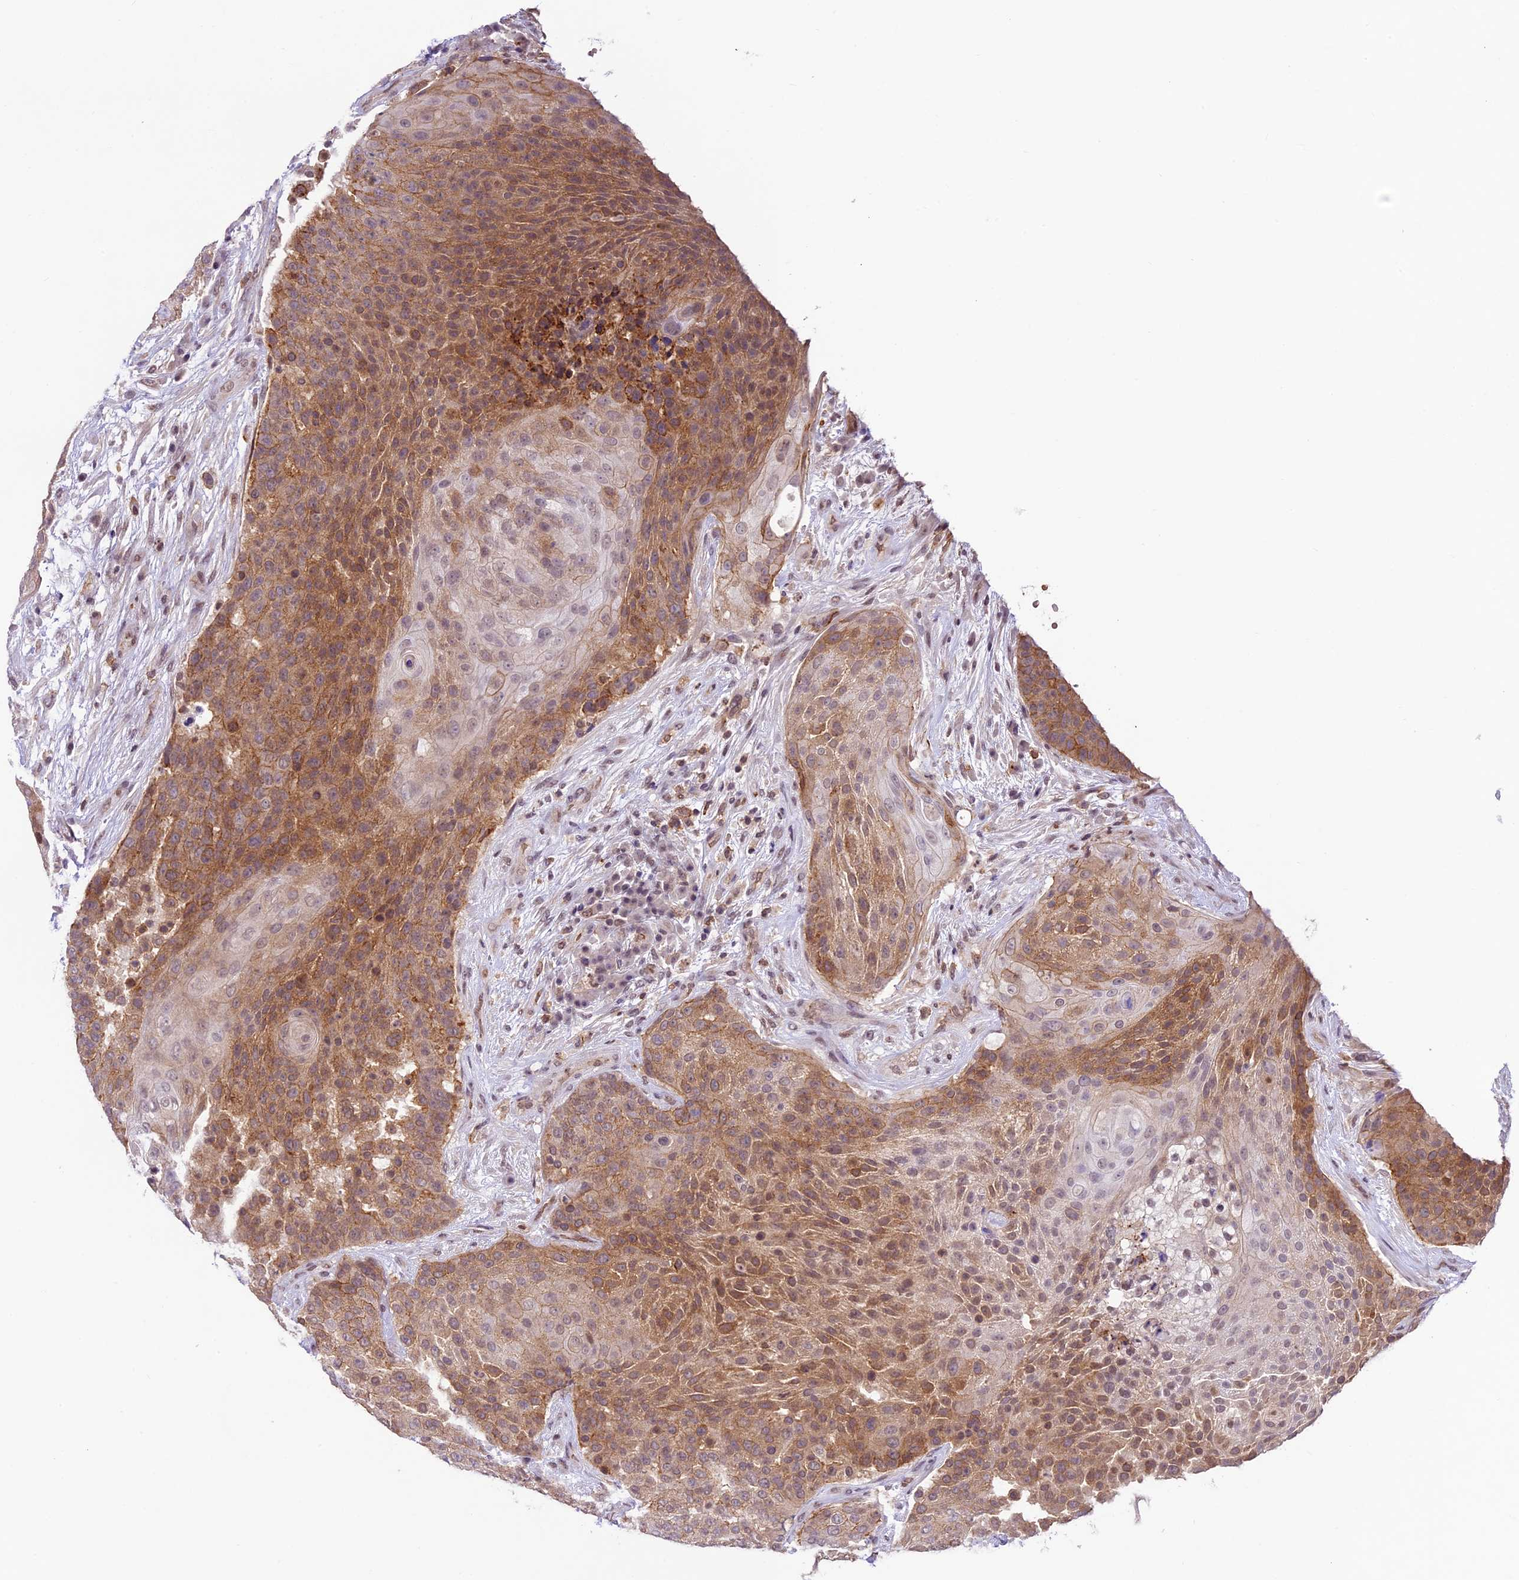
{"staining": {"intensity": "moderate", "quantity": ">75%", "location": "cytoplasmic/membranous"}, "tissue": "urothelial cancer", "cell_type": "Tumor cells", "image_type": "cancer", "snomed": [{"axis": "morphology", "description": "Urothelial carcinoma, High grade"}, {"axis": "topography", "description": "Urinary bladder"}], "caption": "This is an image of IHC staining of high-grade urothelial carcinoma, which shows moderate positivity in the cytoplasmic/membranous of tumor cells.", "gene": "SHKBP1", "patient": {"sex": "female", "age": 63}}